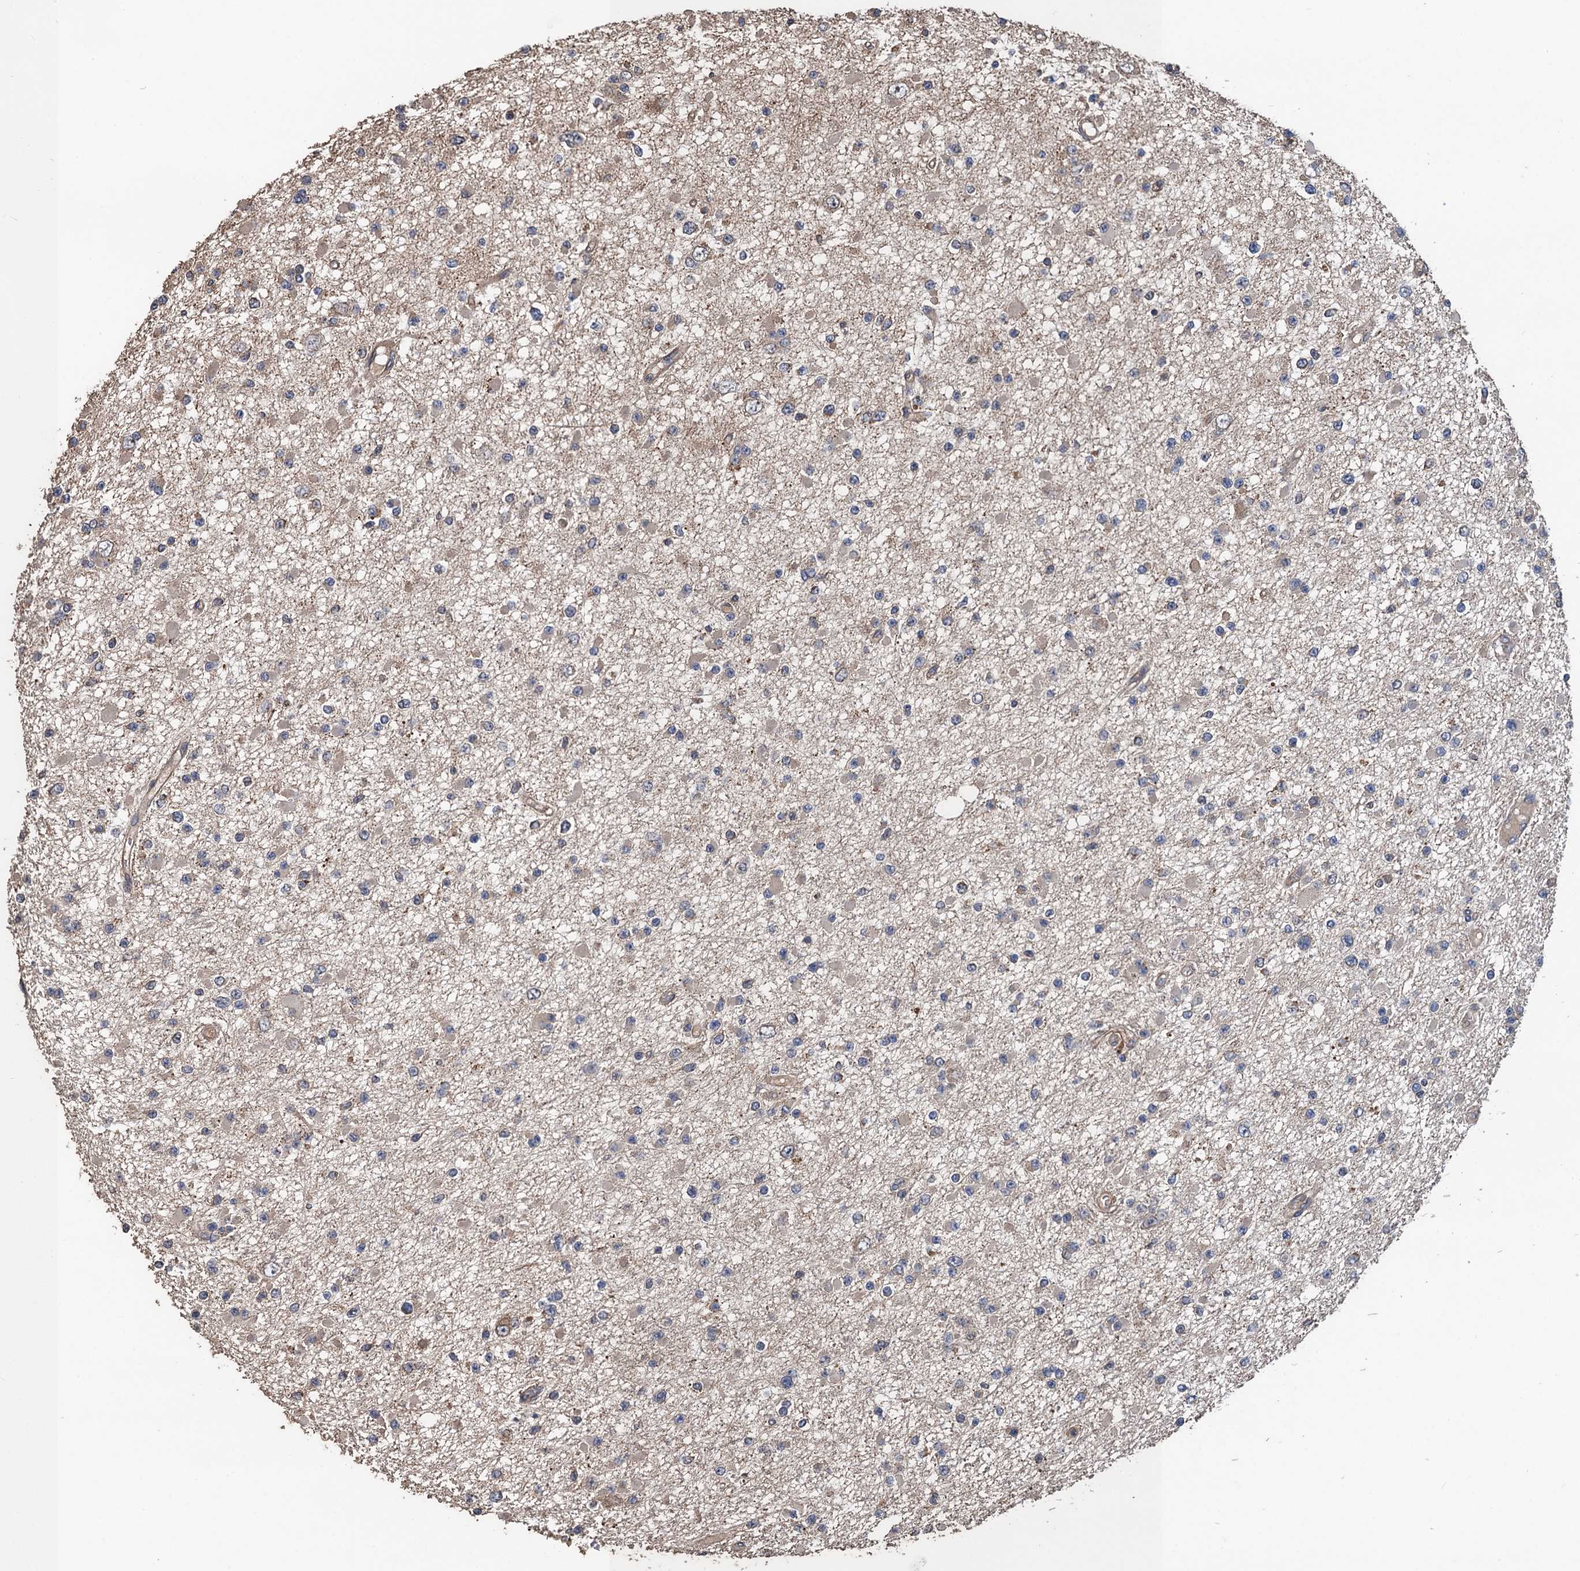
{"staining": {"intensity": "negative", "quantity": "none", "location": "none"}, "tissue": "glioma", "cell_type": "Tumor cells", "image_type": "cancer", "snomed": [{"axis": "morphology", "description": "Glioma, malignant, Low grade"}, {"axis": "topography", "description": "Brain"}], "caption": "Glioma stained for a protein using immunohistochemistry exhibits no expression tumor cells.", "gene": "PPP4R1", "patient": {"sex": "female", "age": 22}}